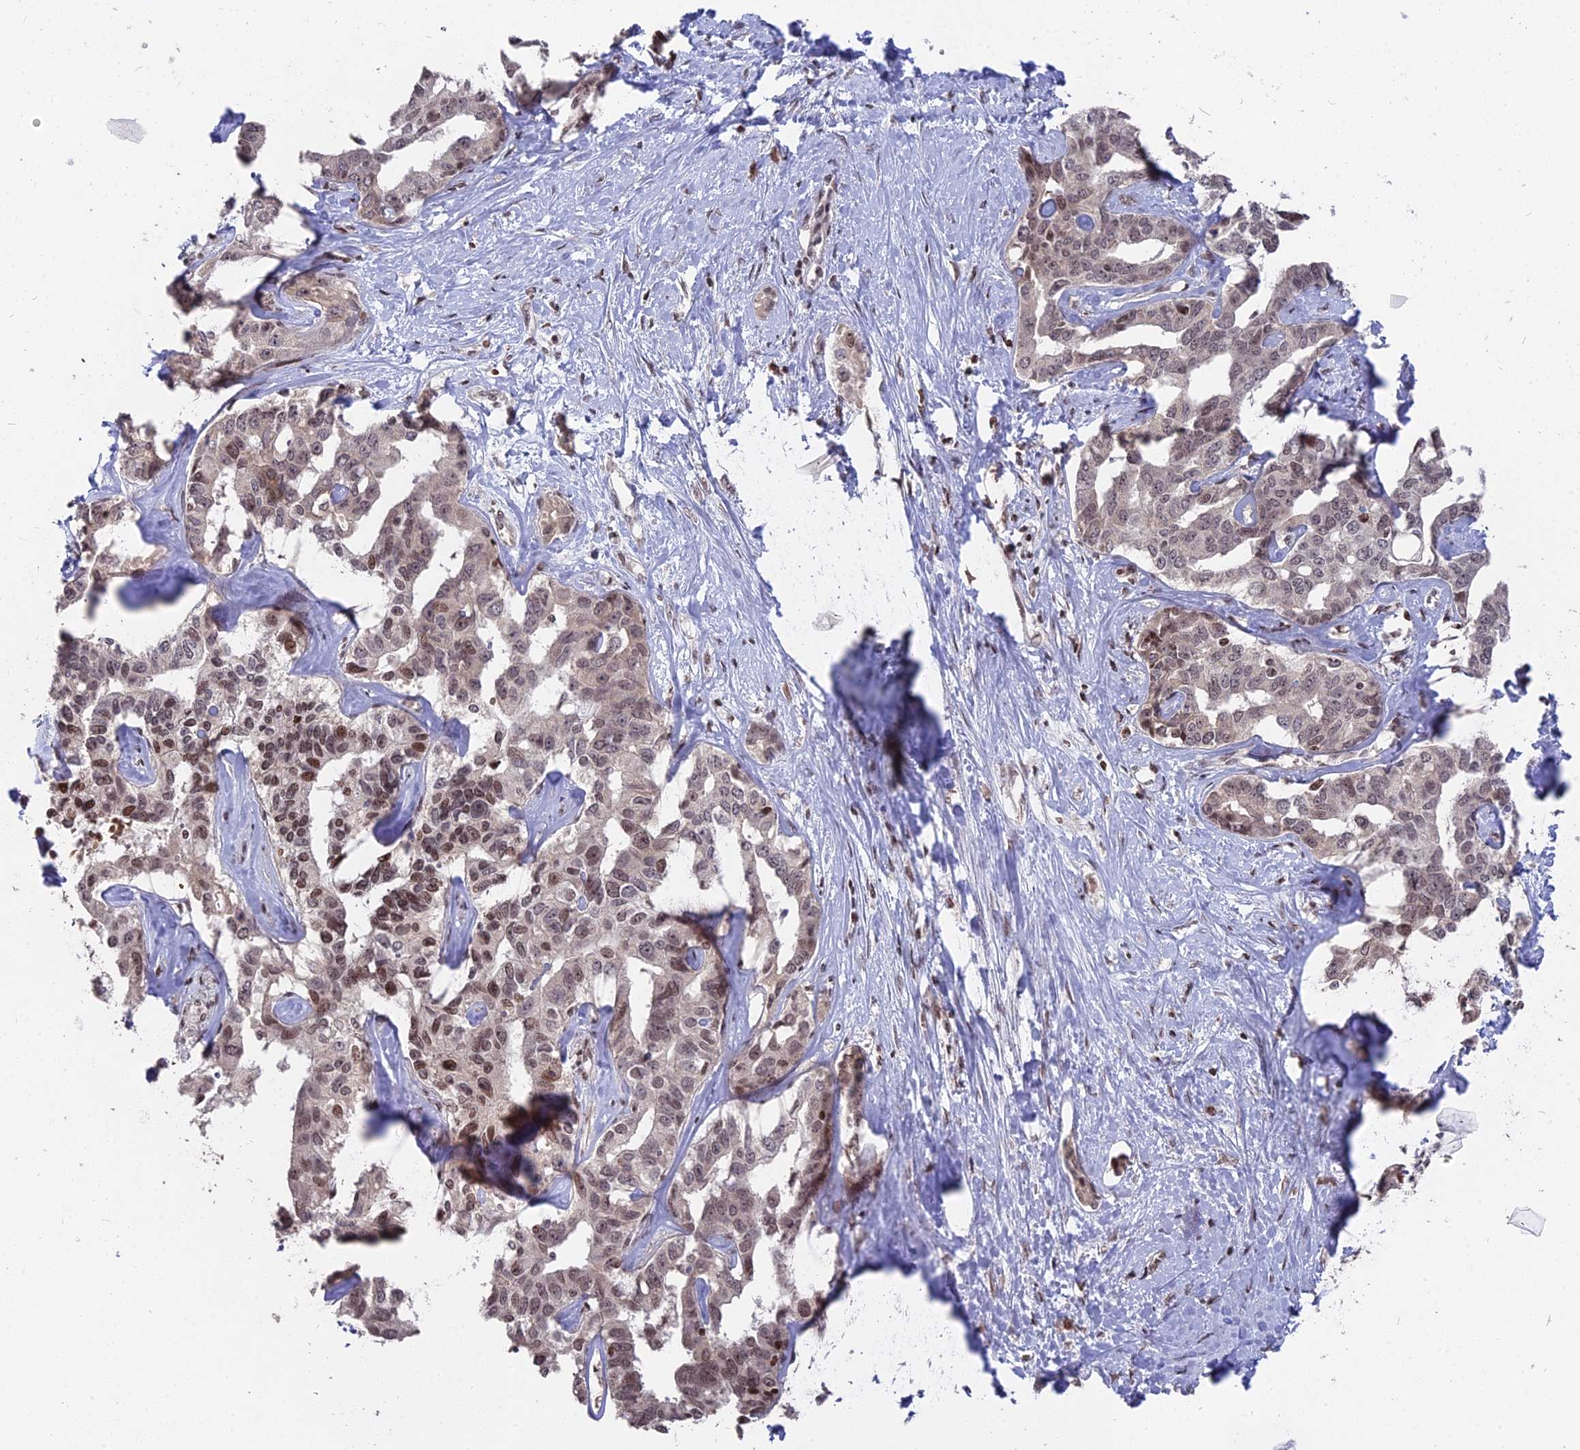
{"staining": {"intensity": "weak", "quantity": "25%-75%", "location": "nuclear"}, "tissue": "liver cancer", "cell_type": "Tumor cells", "image_type": "cancer", "snomed": [{"axis": "morphology", "description": "Cholangiocarcinoma"}, {"axis": "topography", "description": "Liver"}], "caption": "Liver cholangiocarcinoma stained with DAB (3,3'-diaminobenzidine) IHC reveals low levels of weak nuclear staining in about 25%-75% of tumor cells. (IHC, brightfield microscopy, high magnification).", "gene": "NR1H3", "patient": {"sex": "male", "age": 59}}